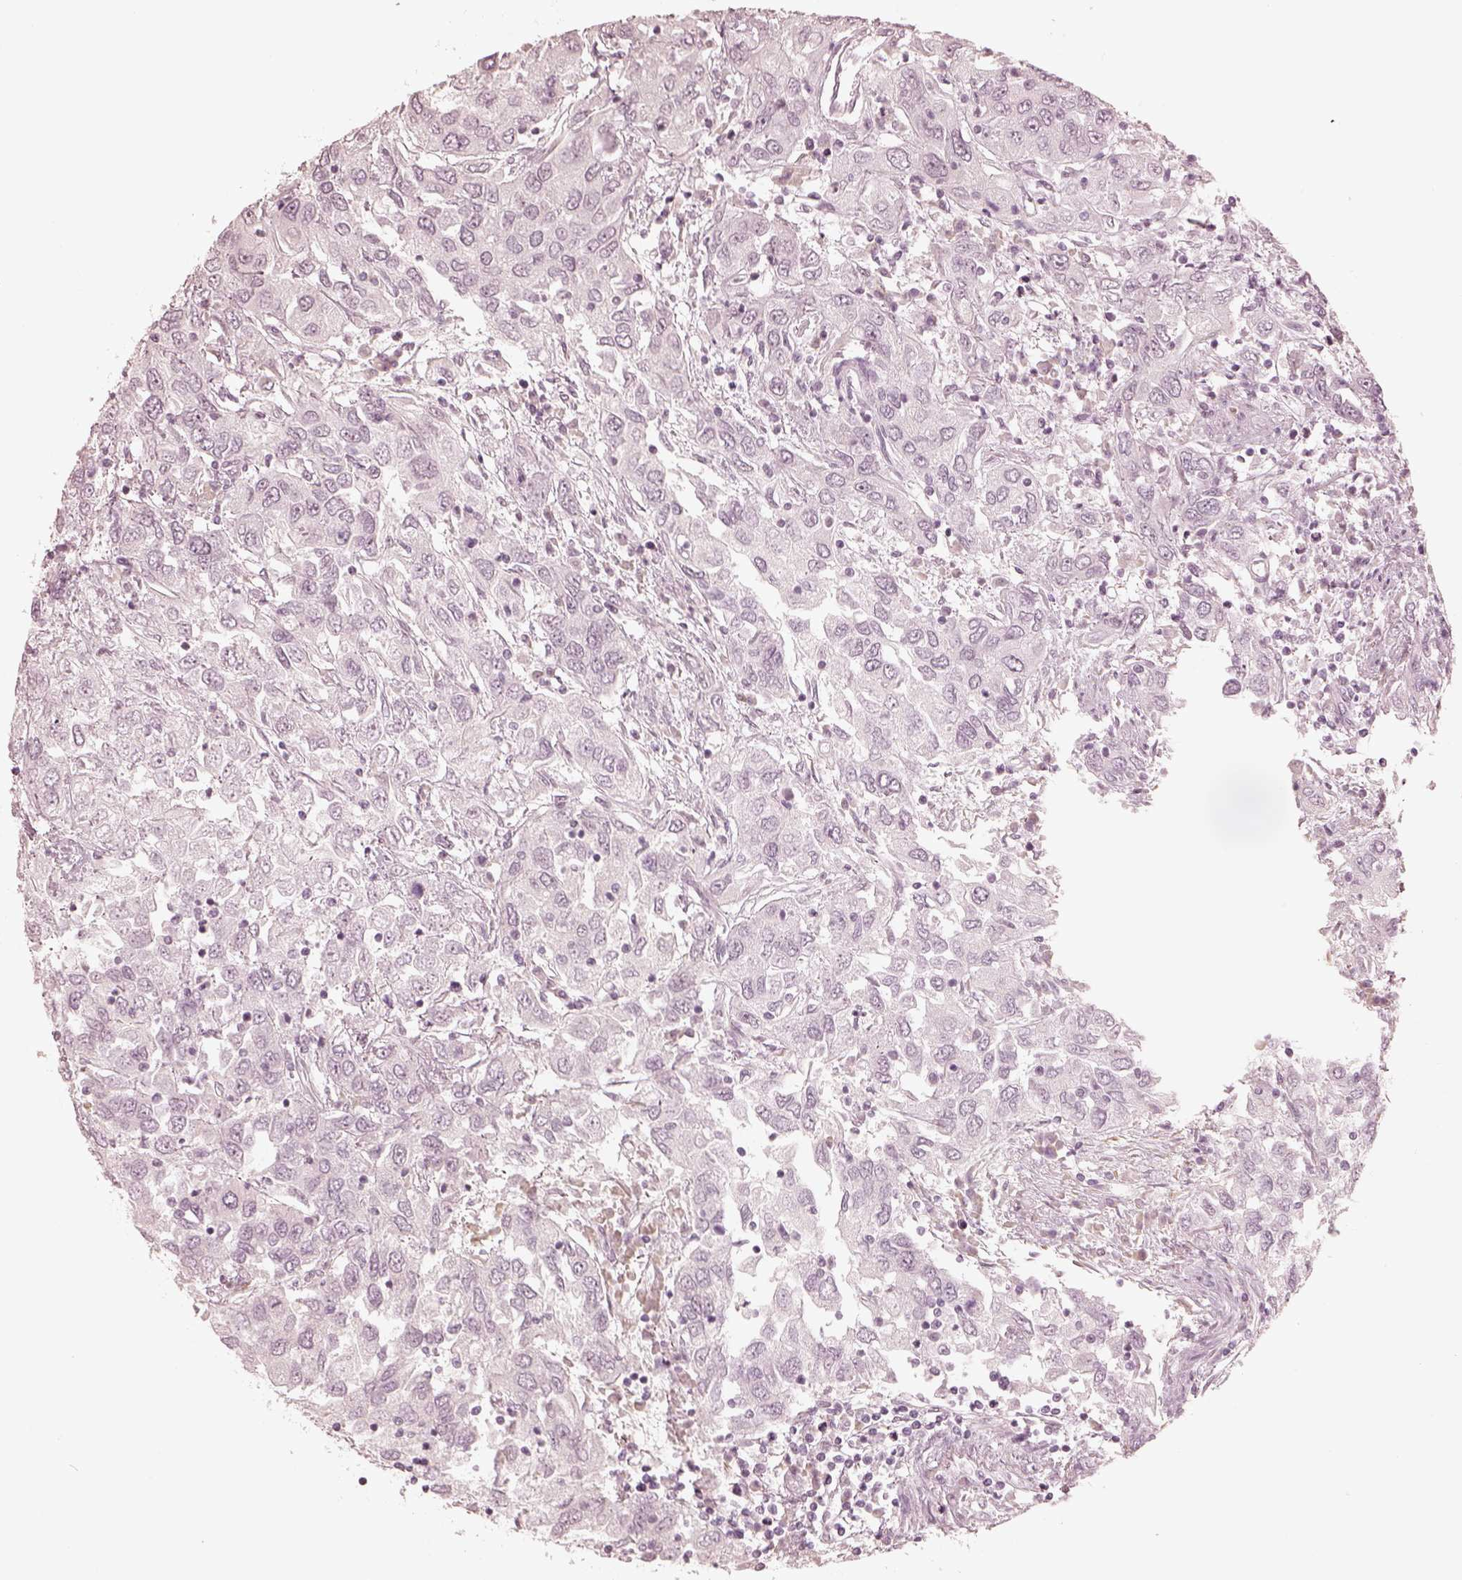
{"staining": {"intensity": "negative", "quantity": "none", "location": "none"}, "tissue": "urothelial cancer", "cell_type": "Tumor cells", "image_type": "cancer", "snomed": [{"axis": "morphology", "description": "Urothelial carcinoma, High grade"}, {"axis": "topography", "description": "Urinary bladder"}], "caption": "Micrograph shows no protein staining in tumor cells of urothelial cancer tissue.", "gene": "CALR3", "patient": {"sex": "male", "age": 76}}